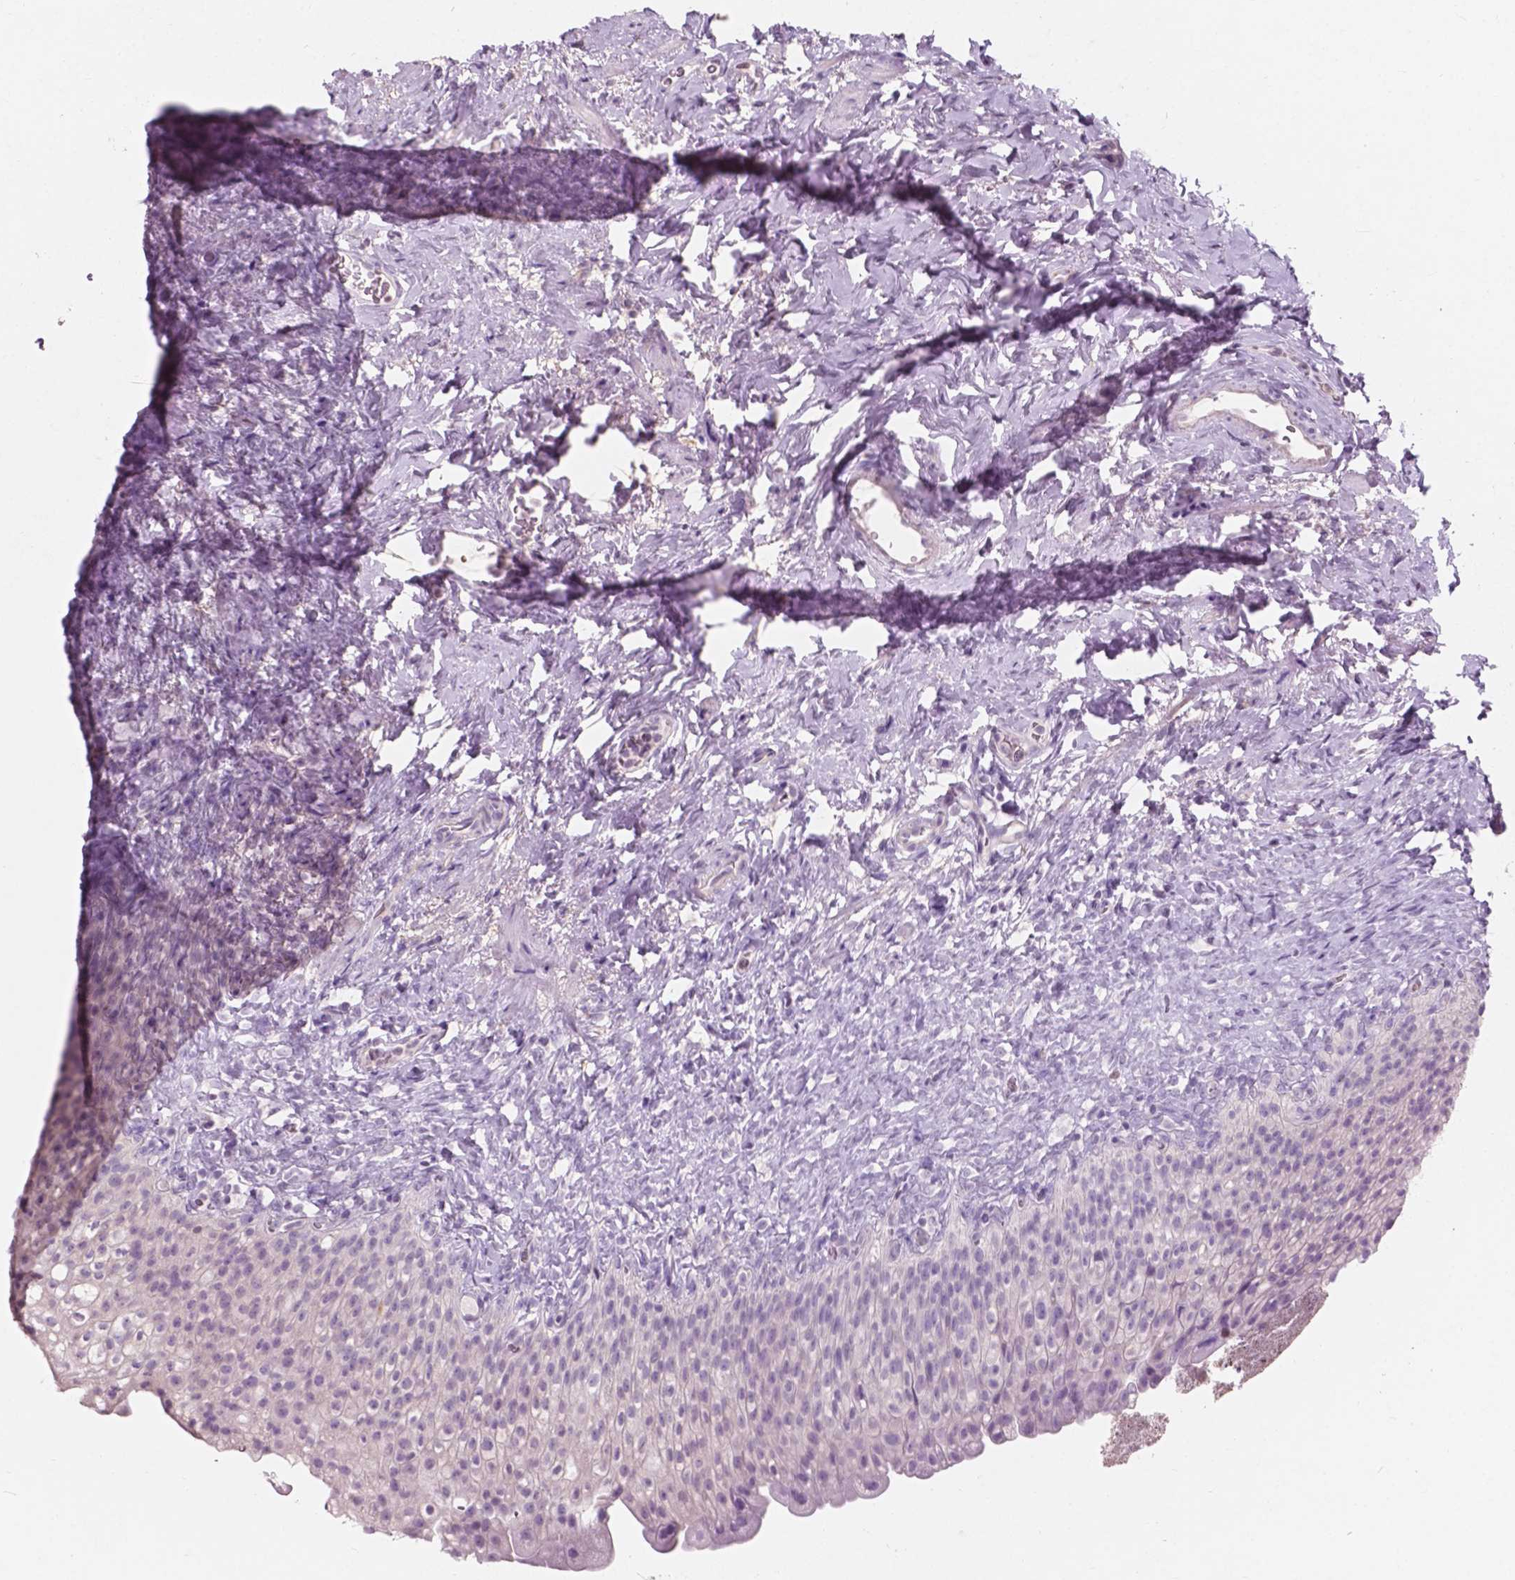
{"staining": {"intensity": "negative", "quantity": "none", "location": "none"}, "tissue": "urinary bladder", "cell_type": "Urothelial cells", "image_type": "normal", "snomed": [{"axis": "morphology", "description": "Normal tissue, NOS"}, {"axis": "topography", "description": "Urinary bladder"}, {"axis": "topography", "description": "Prostate"}], "caption": "Human urinary bladder stained for a protein using IHC displays no expression in urothelial cells.", "gene": "AWAT1", "patient": {"sex": "male", "age": 76}}